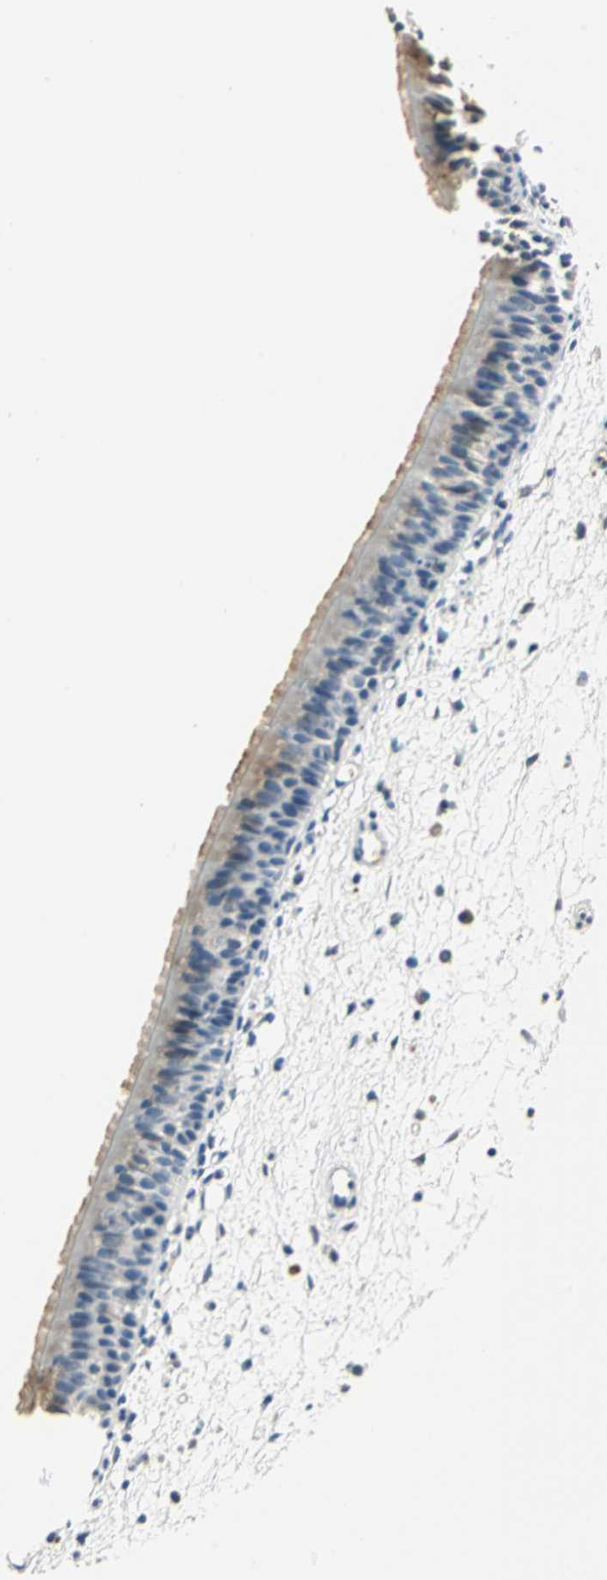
{"staining": {"intensity": "weak", "quantity": "<25%", "location": "cytoplasmic/membranous"}, "tissue": "nasopharynx", "cell_type": "Respiratory epithelial cells", "image_type": "normal", "snomed": [{"axis": "morphology", "description": "Normal tissue, NOS"}, {"axis": "topography", "description": "Nasopharynx"}], "caption": "Photomicrograph shows no protein positivity in respiratory epithelial cells of unremarkable nasopharynx. (Stains: DAB (3,3'-diaminobenzidine) immunohistochemistry with hematoxylin counter stain, Microscopy: brightfield microscopy at high magnification).", "gene": "NIT1", "patient": {"sex": "female", "age": 54}}